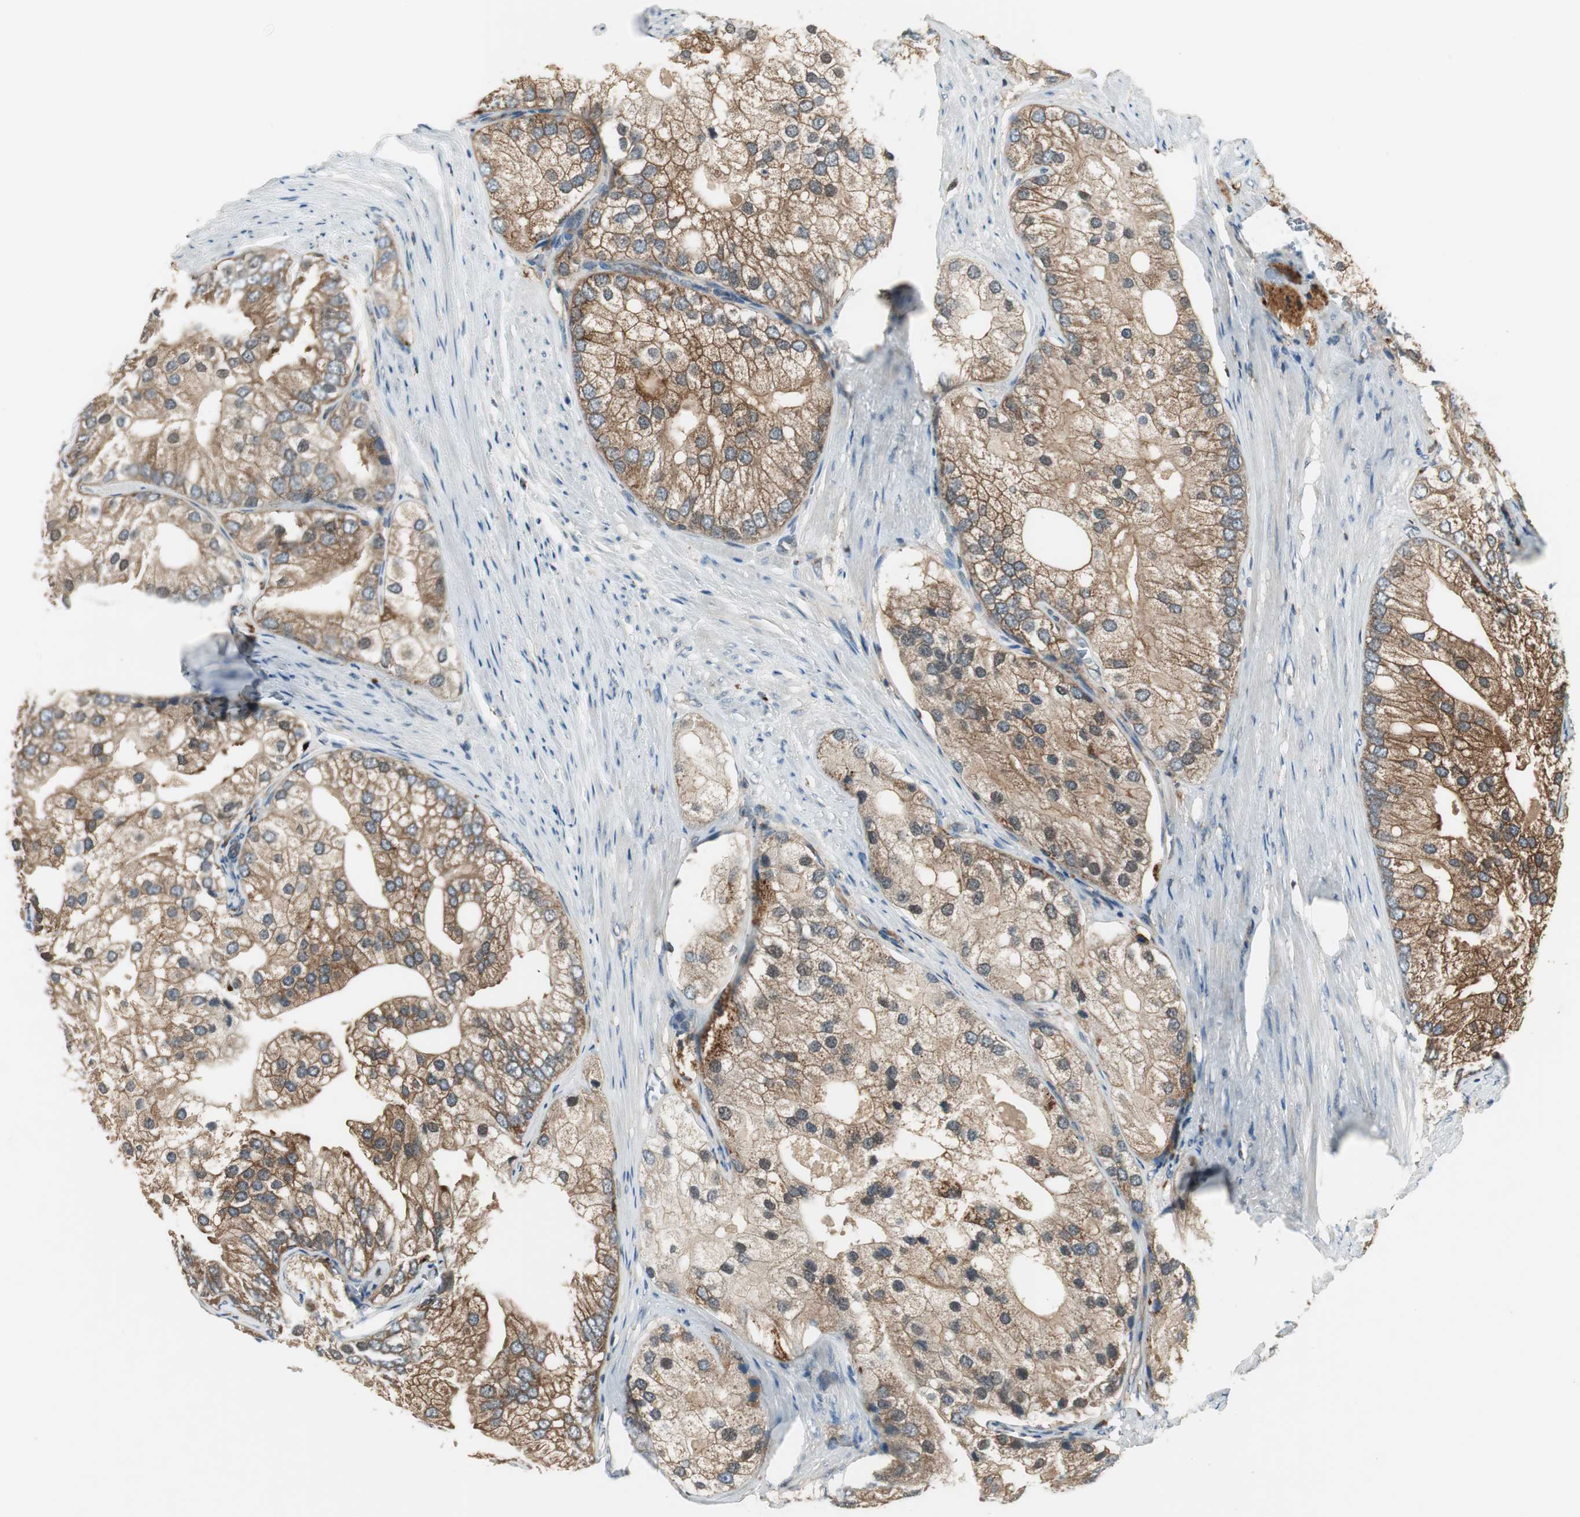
{"staining": {"intensity": "moderate", "quantity": ">75%", "location": "cytoplasmic/membranous"}, "tissue": "prostate cancer", "cell_type": "Tumor cells", "image_type": "cancer", "snomed": [{"axis": "morphology", "description": "Adenocarcinoma, Low grade"}, {"axis": "topography", "description": "Prostate"}], "caption": "Protein expression analysis of prostate cancer (adenocarcinoma (low-grade)) demonstrates moderate cytoplasmic/membranous expression in about >75% of tumor cells. (DAB IHC, brown staining for protein, blue staining for nuclei).", "gene": "NCK1", "patient": {"sex": "male", "age": 69}}